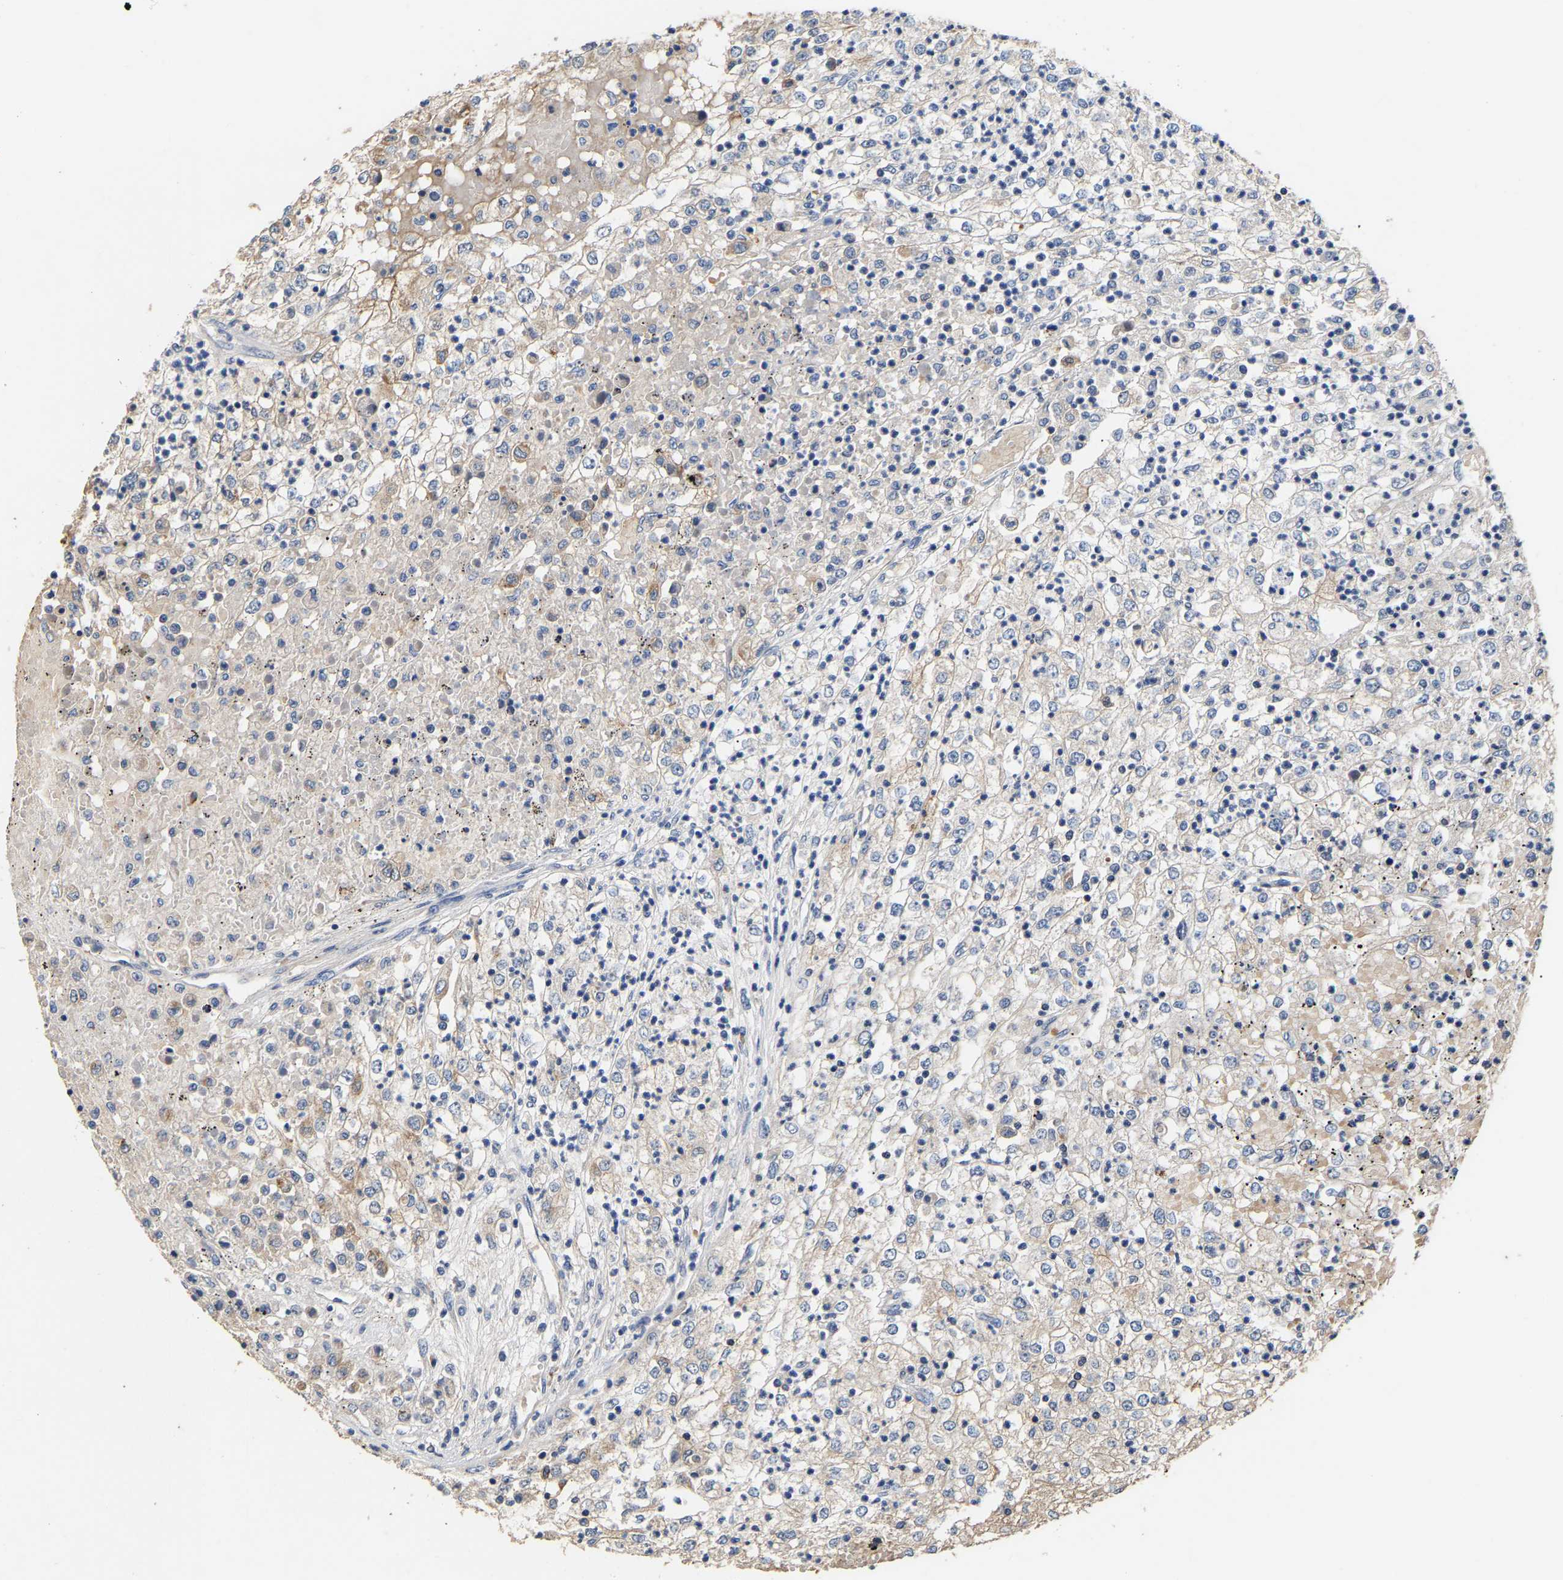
{"staining": {"intensity": "moderate", "quantity": "25%-75%", "location": "cytoplasmic/membranous"}, "tissue": "renal cancer", "cell_type": "Tumor cells", "image_type": "cancer", "snomed": [{"axis": "morphology", "description": "Adenocarcinoma, NOS"}, {"axis": "topography", "description": "Kidney"}], "caption": "Tumor cells exhibit moderate cytoplasmic/membranous expression in approximately 25%-75% of cells in renal cancer (adenocarcinoma).", "gene": "LRBA", "patient": {"sex": "female", "age": 54}}